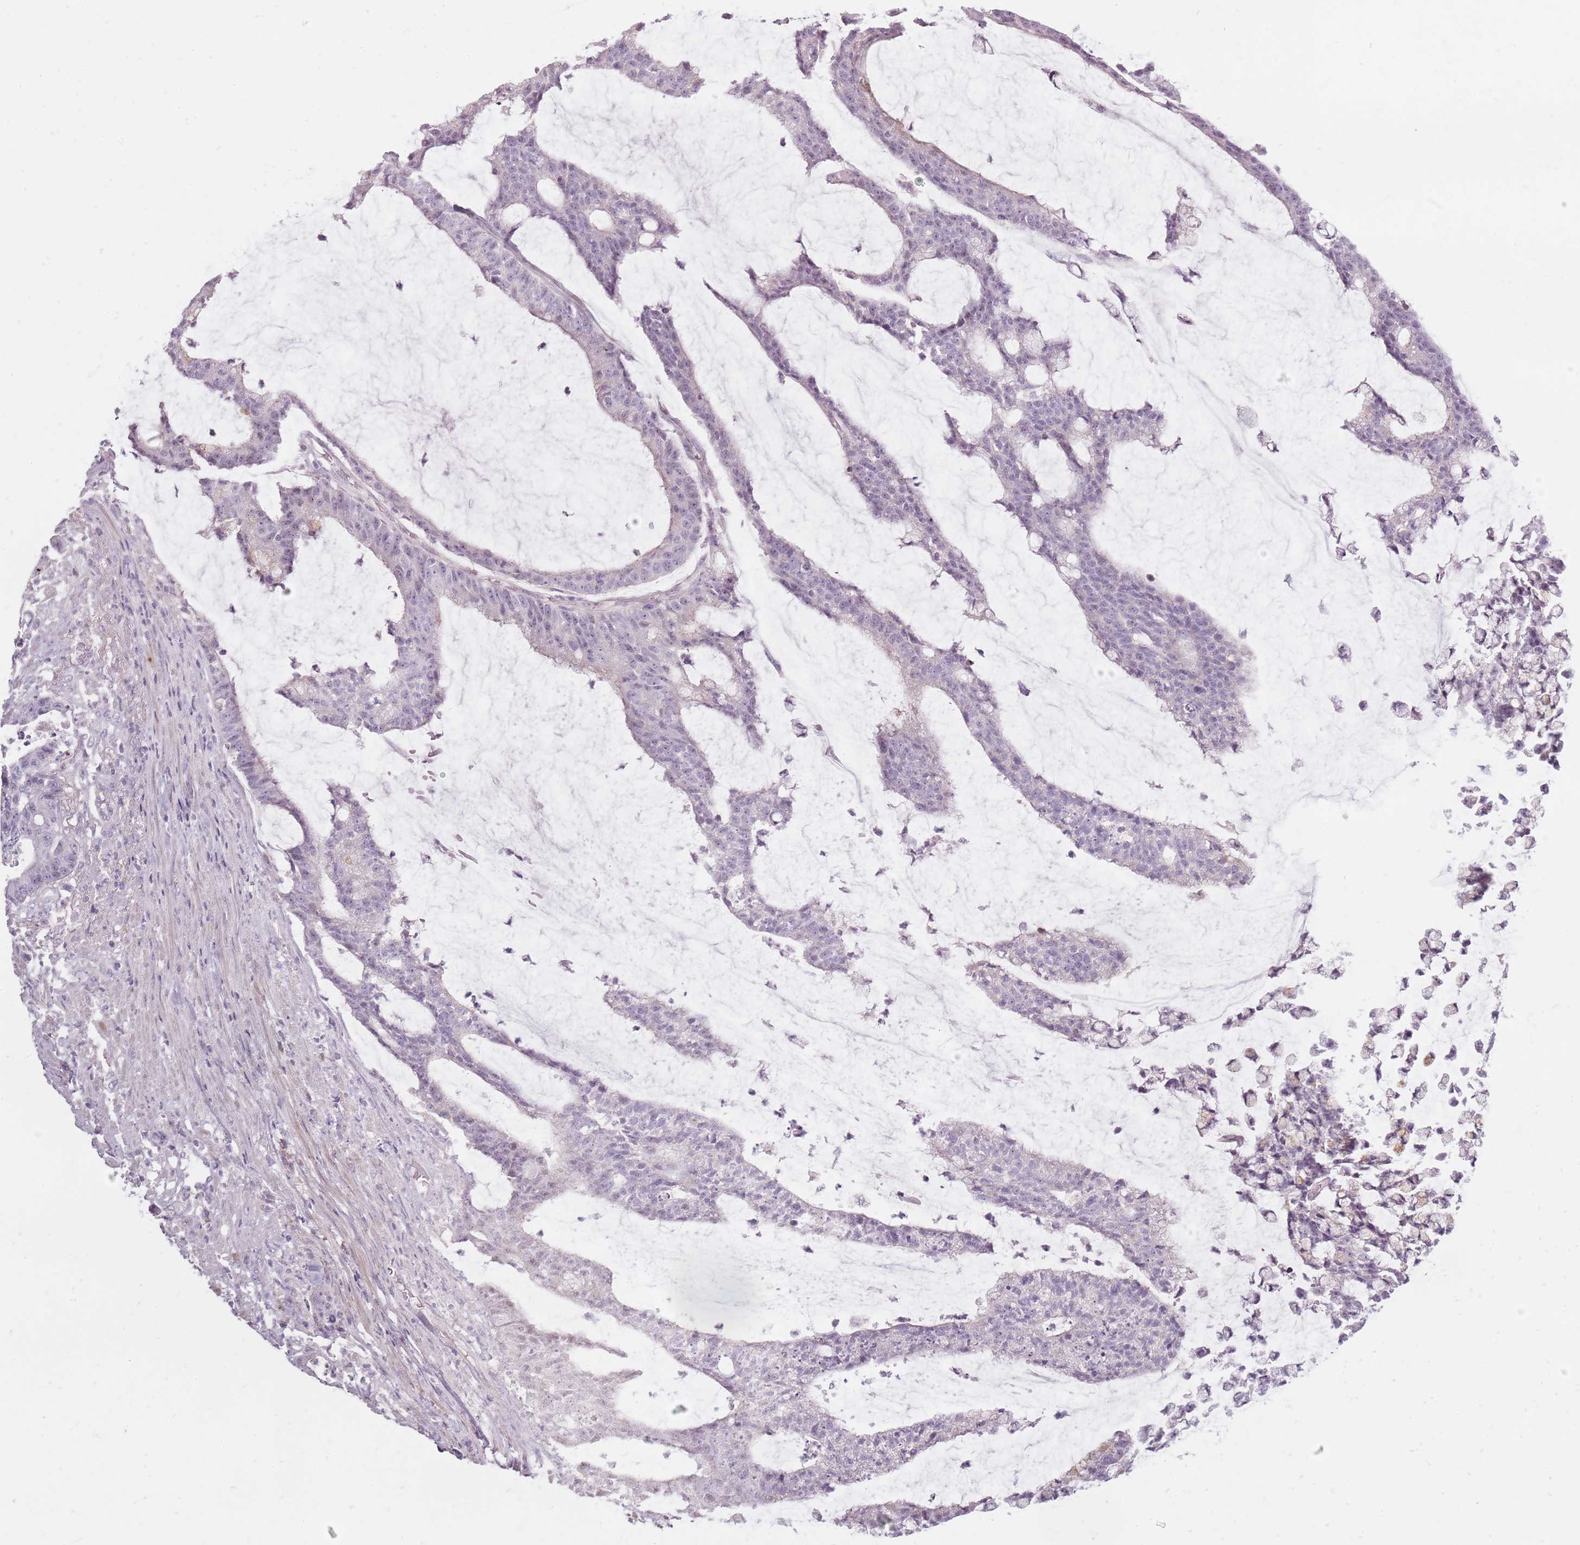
{"staining": {"intensity": "negative", "quantity": "none", "location": "none"}, "tissue": "colorectal cancer", "cell_type": "Tumor cells", "image_type": "cancer", "snomed": [{"axis": "morphology", "description": "Adenocarcinoma, NOS"}, {"axis": "topography", "description": "Colon"}], "caption": "Human colorectal cancer (adenocarcinoma) stained for a protein using immunohistochemistry reveals no staining in tumor cells.", "gene": "SYNGR3", "patient": {"sex": "female", "age": 84}}